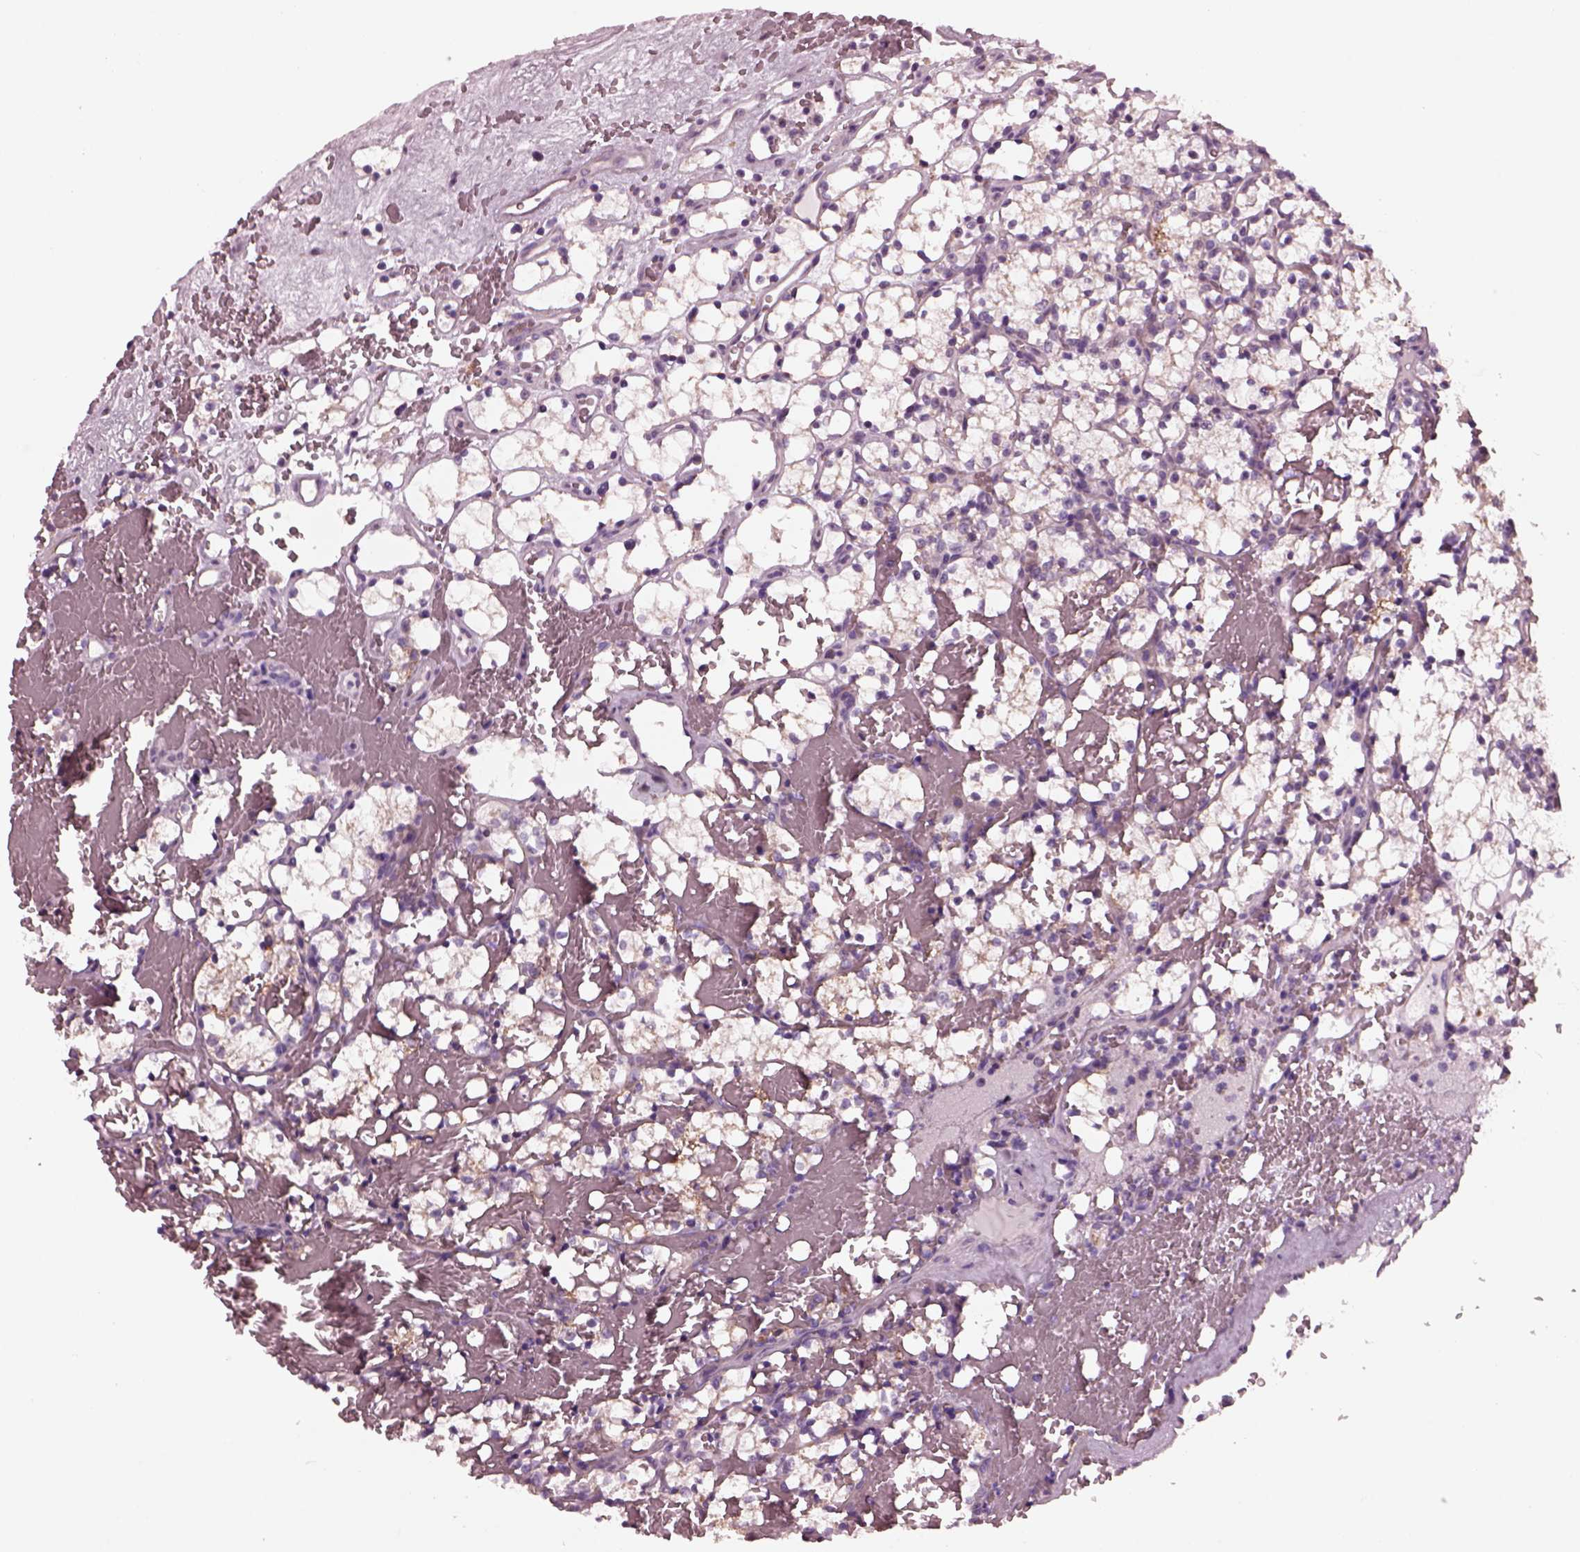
{"staining": {"intensity": "weak", "quantity": "25%-75%", "location": "cytoplasmic/membranous"}, "tissue": "renal cancer", "cell_type": "Tumor cells", "image_type": "cancer", "snomed": [{"axis": "morphology", "description": "Adenocarcinoma, NOS"}, {"axis": "topography", "description": "Kidney"}], "caption": "Tumor cells exhibit weak cytoplasmic/membranous positivity in about 25%-75% of cells in renal cancer (adenocarcinoma). (Brightfield microscopy of DAB IHC at high magnification).", "gene": "AP4M1", "patient": {"sex": "female", "age": 69}}